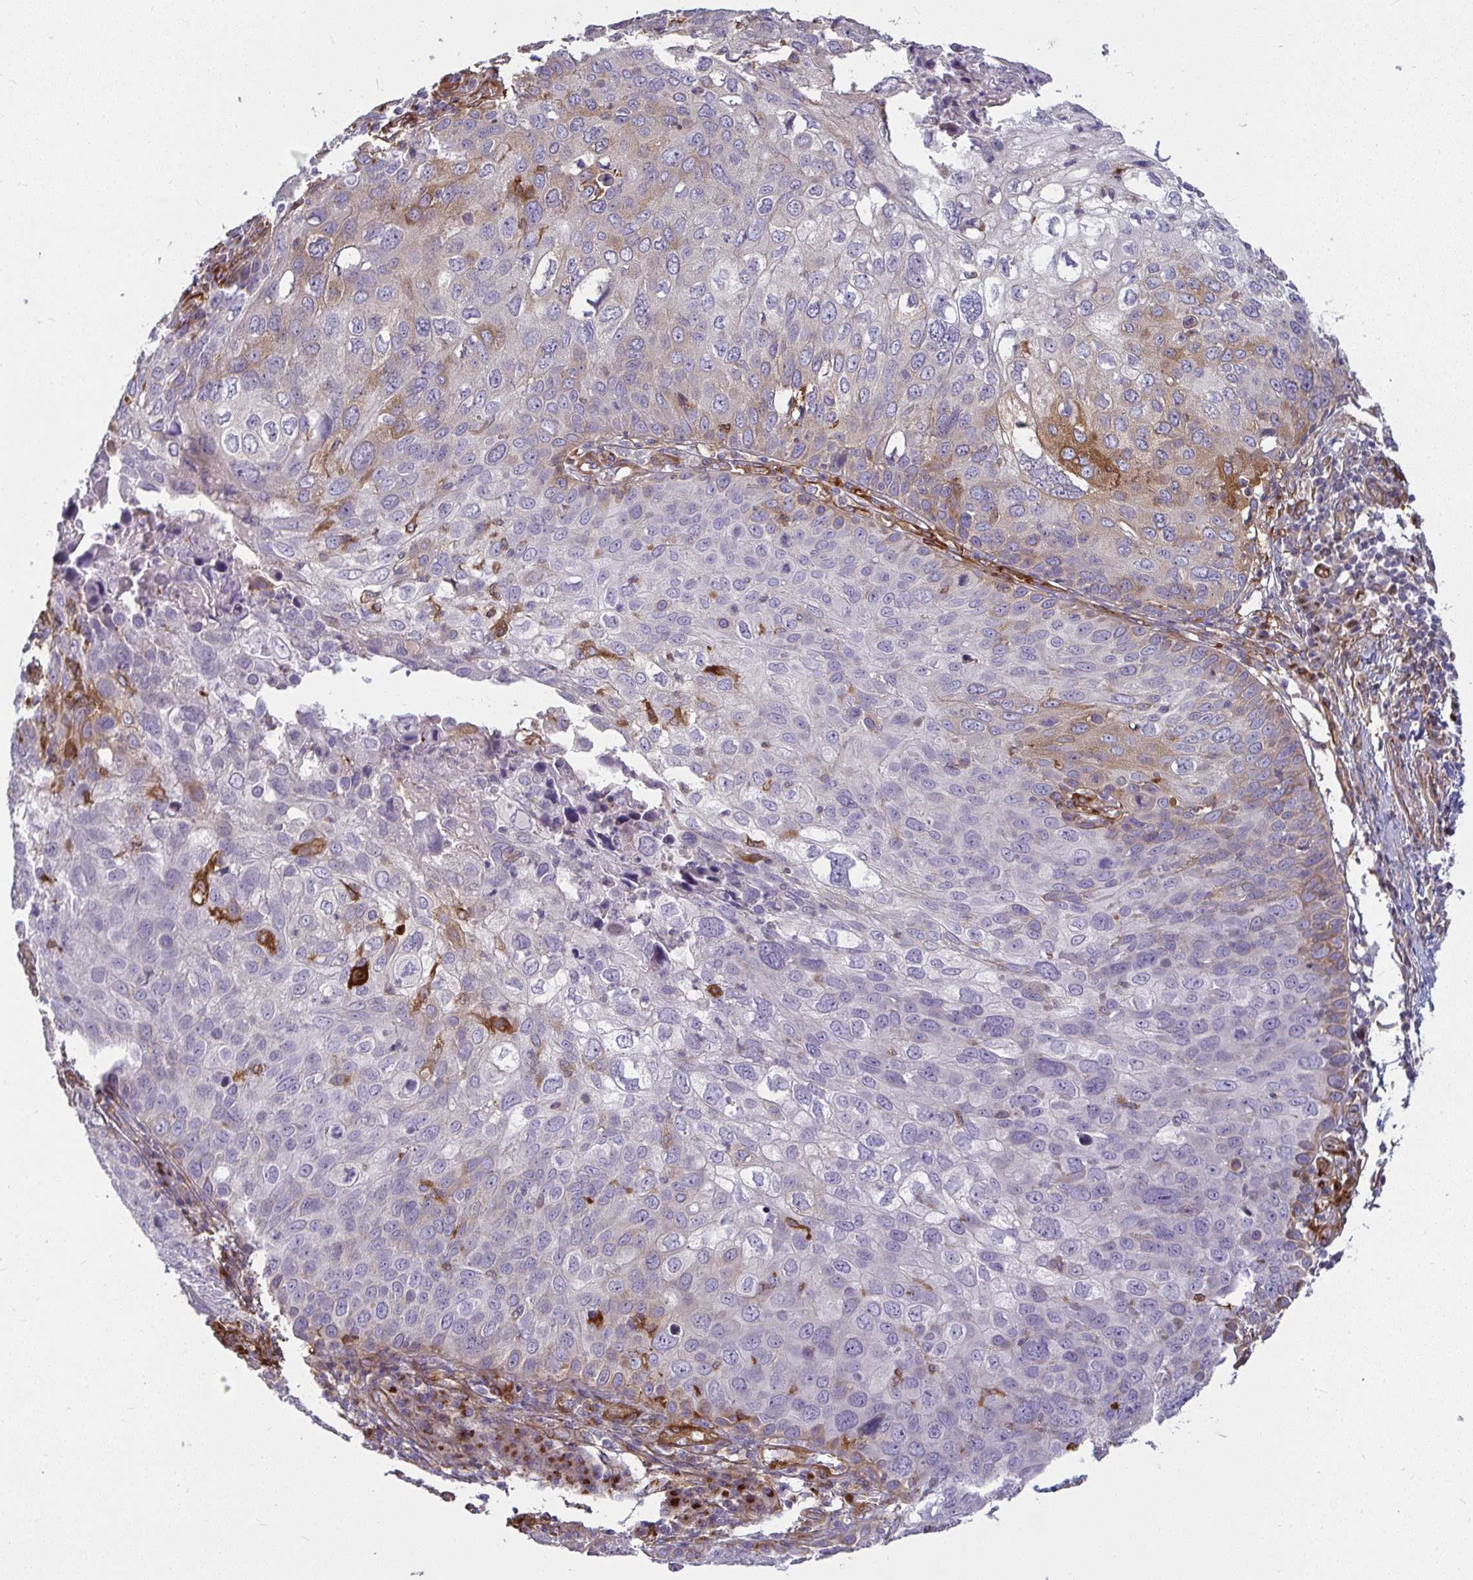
{"staining": {"intensity": "weak", "quantity": "<25%", "location": "cytoplasmic/membranous"}, "tissue": "skin cancer", "cell_type": "Tumor cells", "image_type": "cancer", "snomed": [{"axis": "morphology", "description": "Squamous cell carcinoma, NOS"}, {"axis": "topography", "description": "Skin"}], "caption": "Photomicrograph shows no significant protein staining in tumor cells of squamous cell carcinoma (skin).", "gene": "IFIT3", "patient": {"sex": "male", "age": 87}}